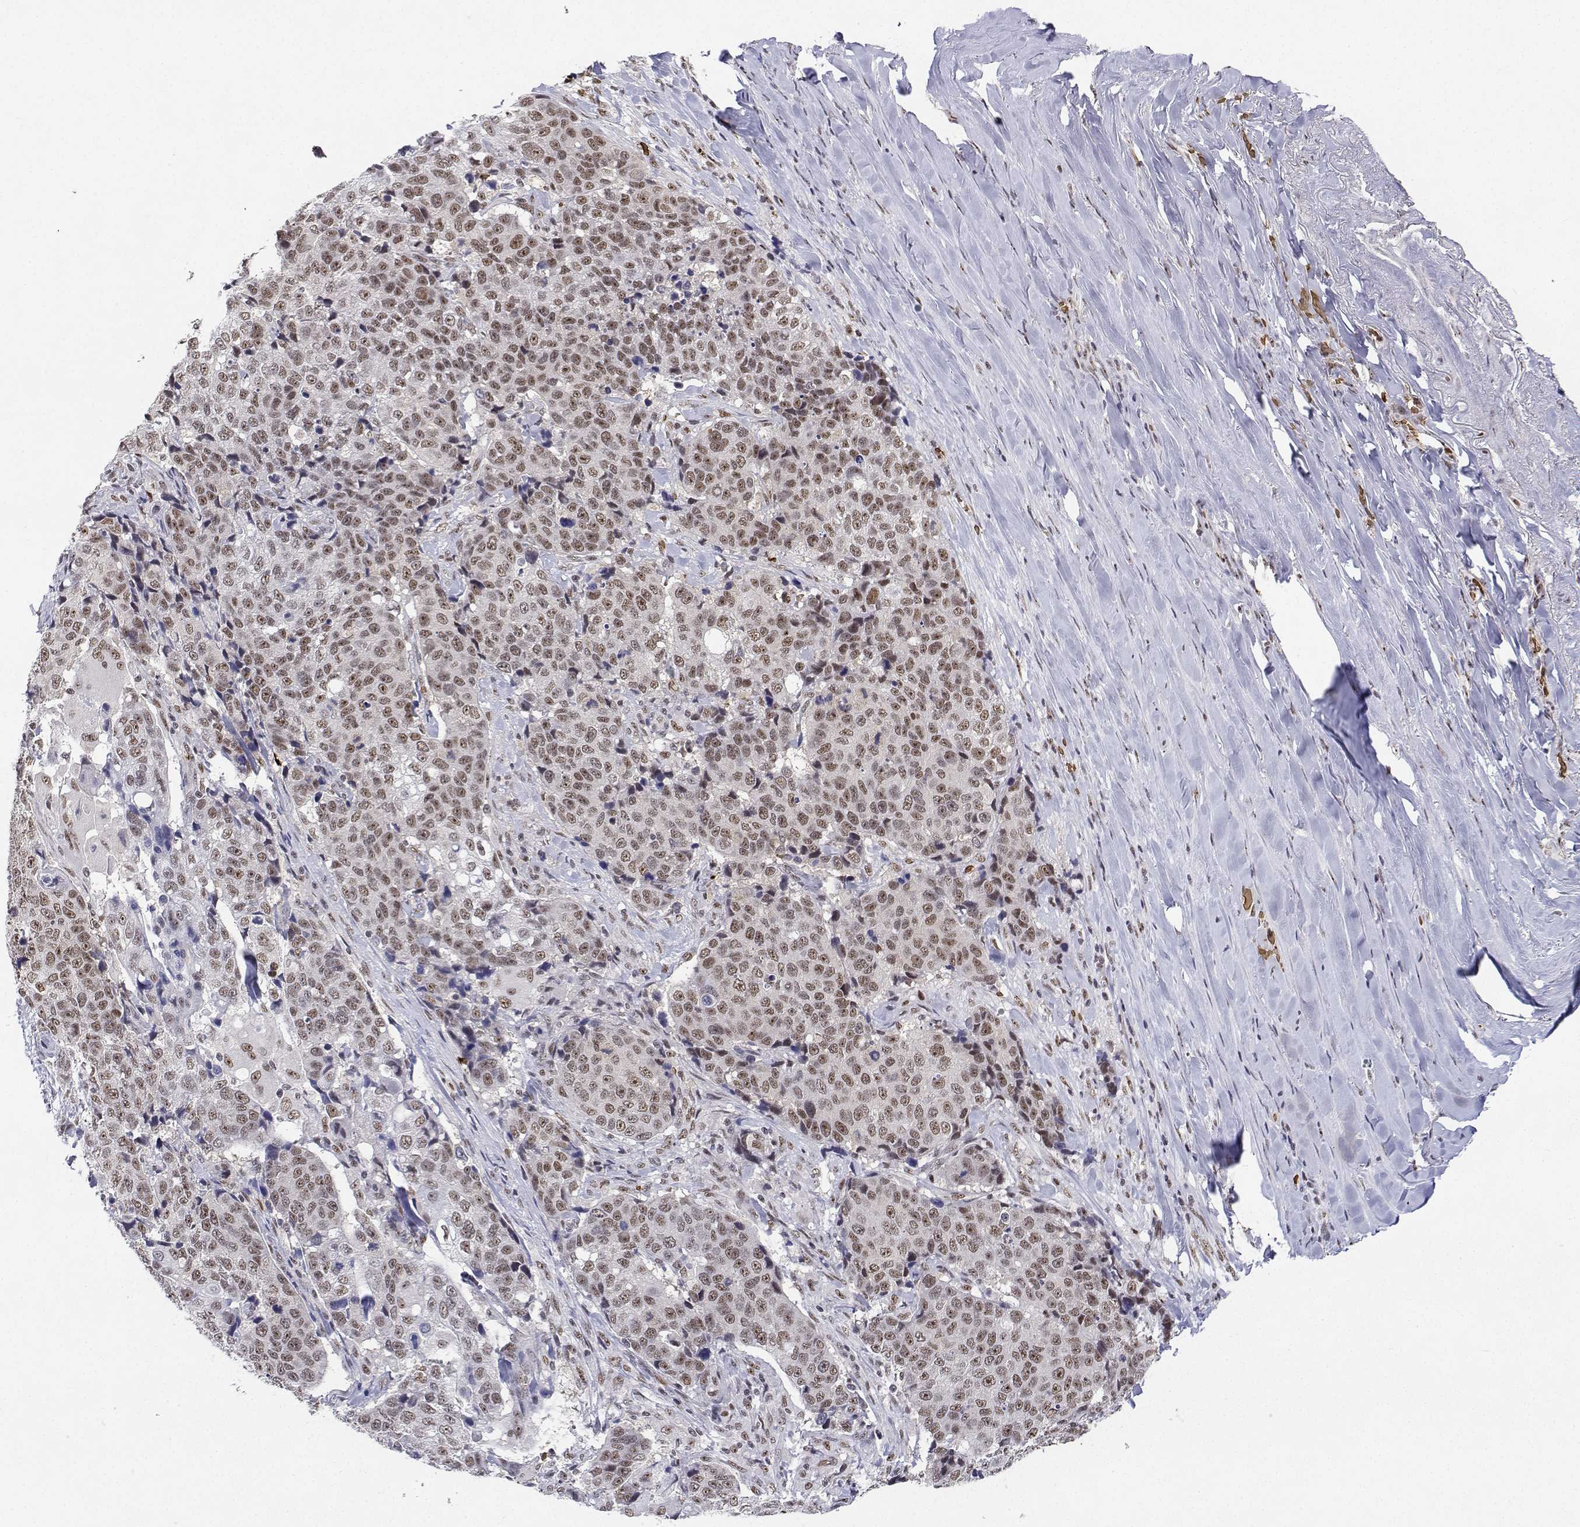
{"staining": {"intensity": "moderate", "quantity": ">75%", "location": "nuclear"}, "tissue": "lung cancer", "cell_type": "Tumor cells", "image_type": "cancer", "snomed": [{"axis": "morphology", "description": "Squamous cell carcinoma, NOS"}, {"axis": "topography", "description": "Lymph node"}, {"axis": "topography", "description": "Lung"}], "caption": "Protein positivity by IHC displays moderate nuclear expression in about >75% of tumor cells in squamous cell carcinoma (lung).", "gene": "ADAR", "patient": {"sex": "male", "age": 61}}